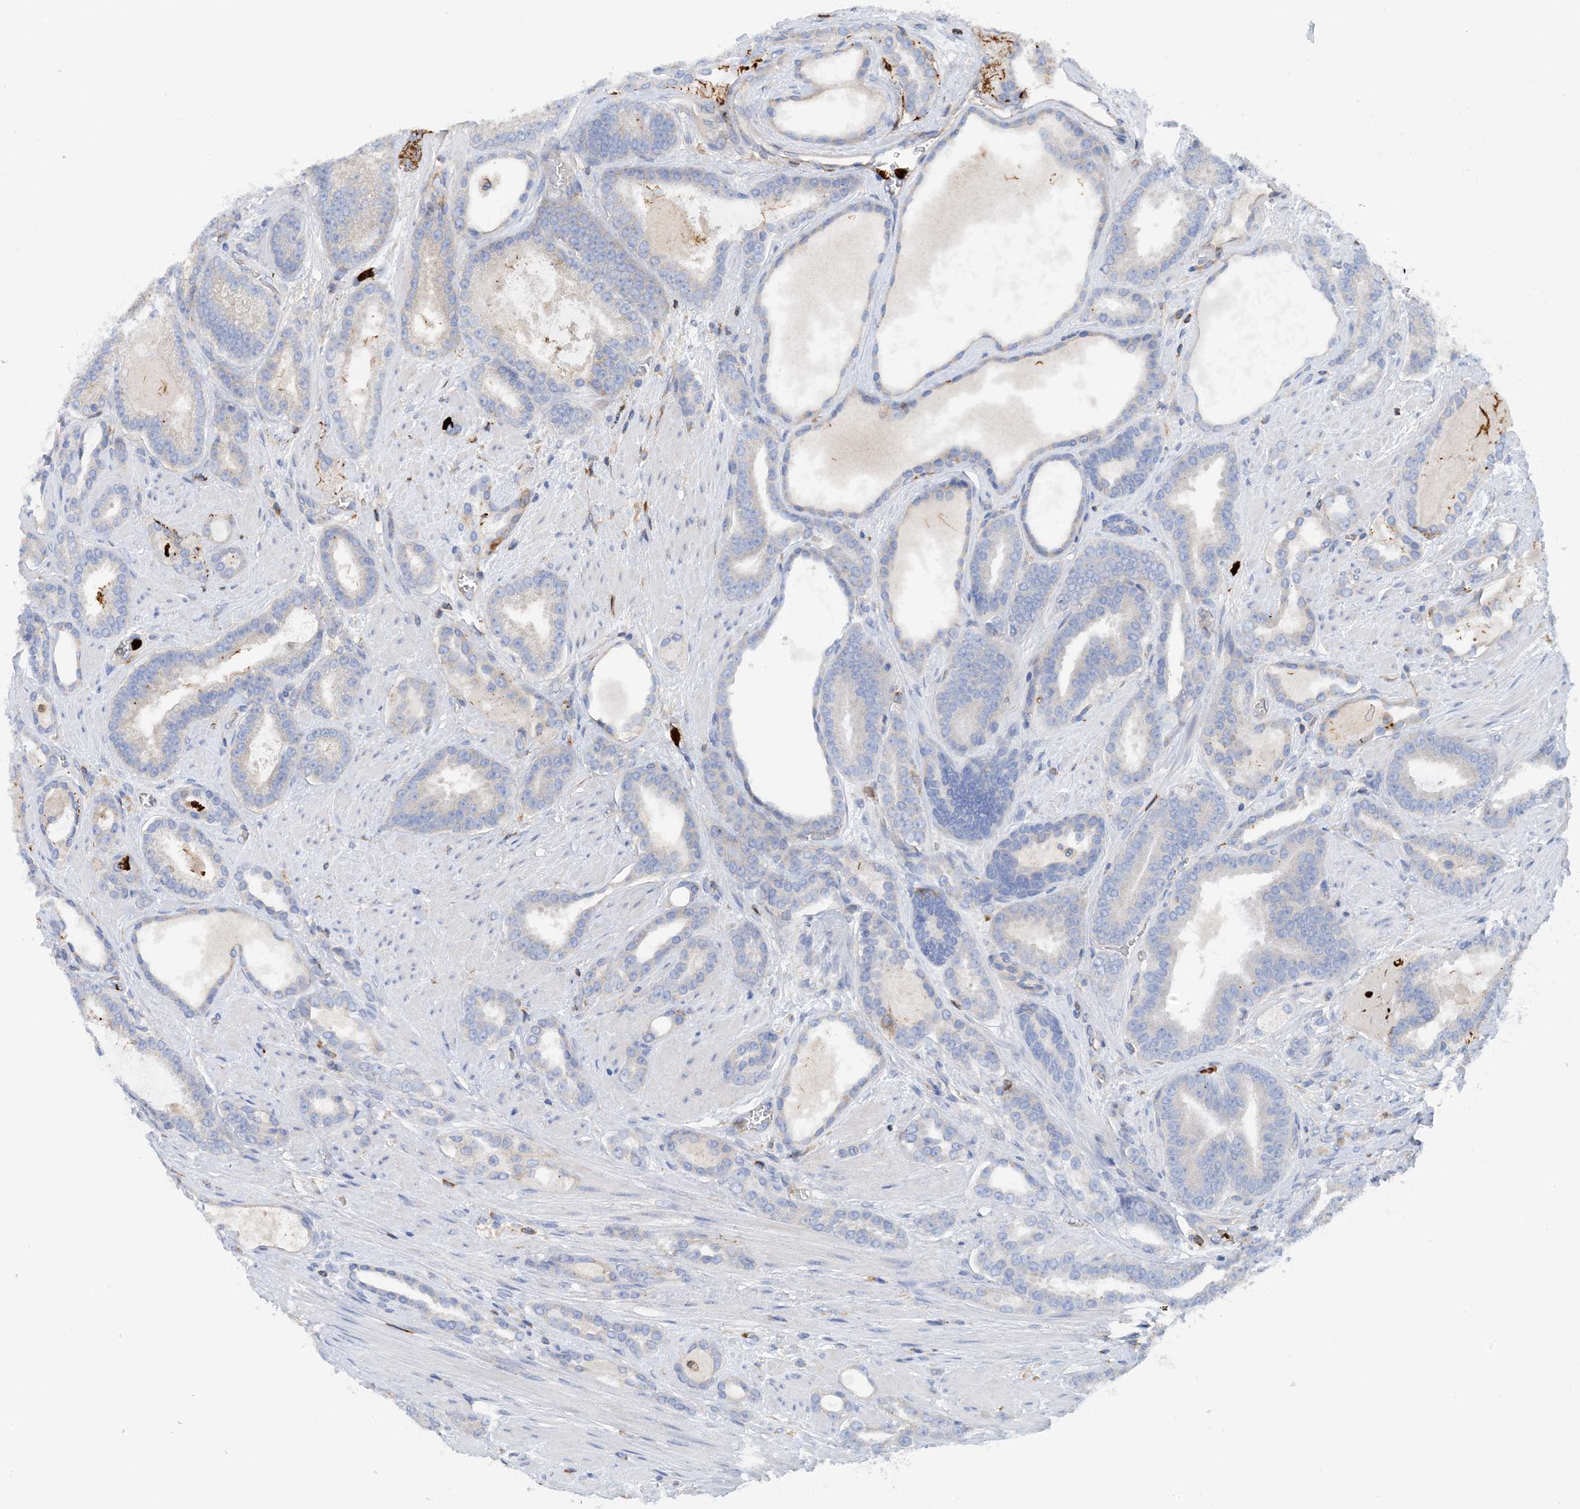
{"staining": {"intensity": "negative", "quantity": "none", "location": "none"}, "tissue": "prostate cancer", "cell_type": "Tumor cells", "image_type": "cancer", "snomed": [{"axis": "morphology", "description": "Adenocarcinoma, High grade"}, {"axis": "topography", "description": "Prostate"}], "caption": "The photomicrograph displays no staining of tumor cells in prostate cancer (high-grade adenocarcinoma). Nuclei are stained in blue.", "gene": "PHACTR2", "patient": {"sex": "male", "age": 60}}